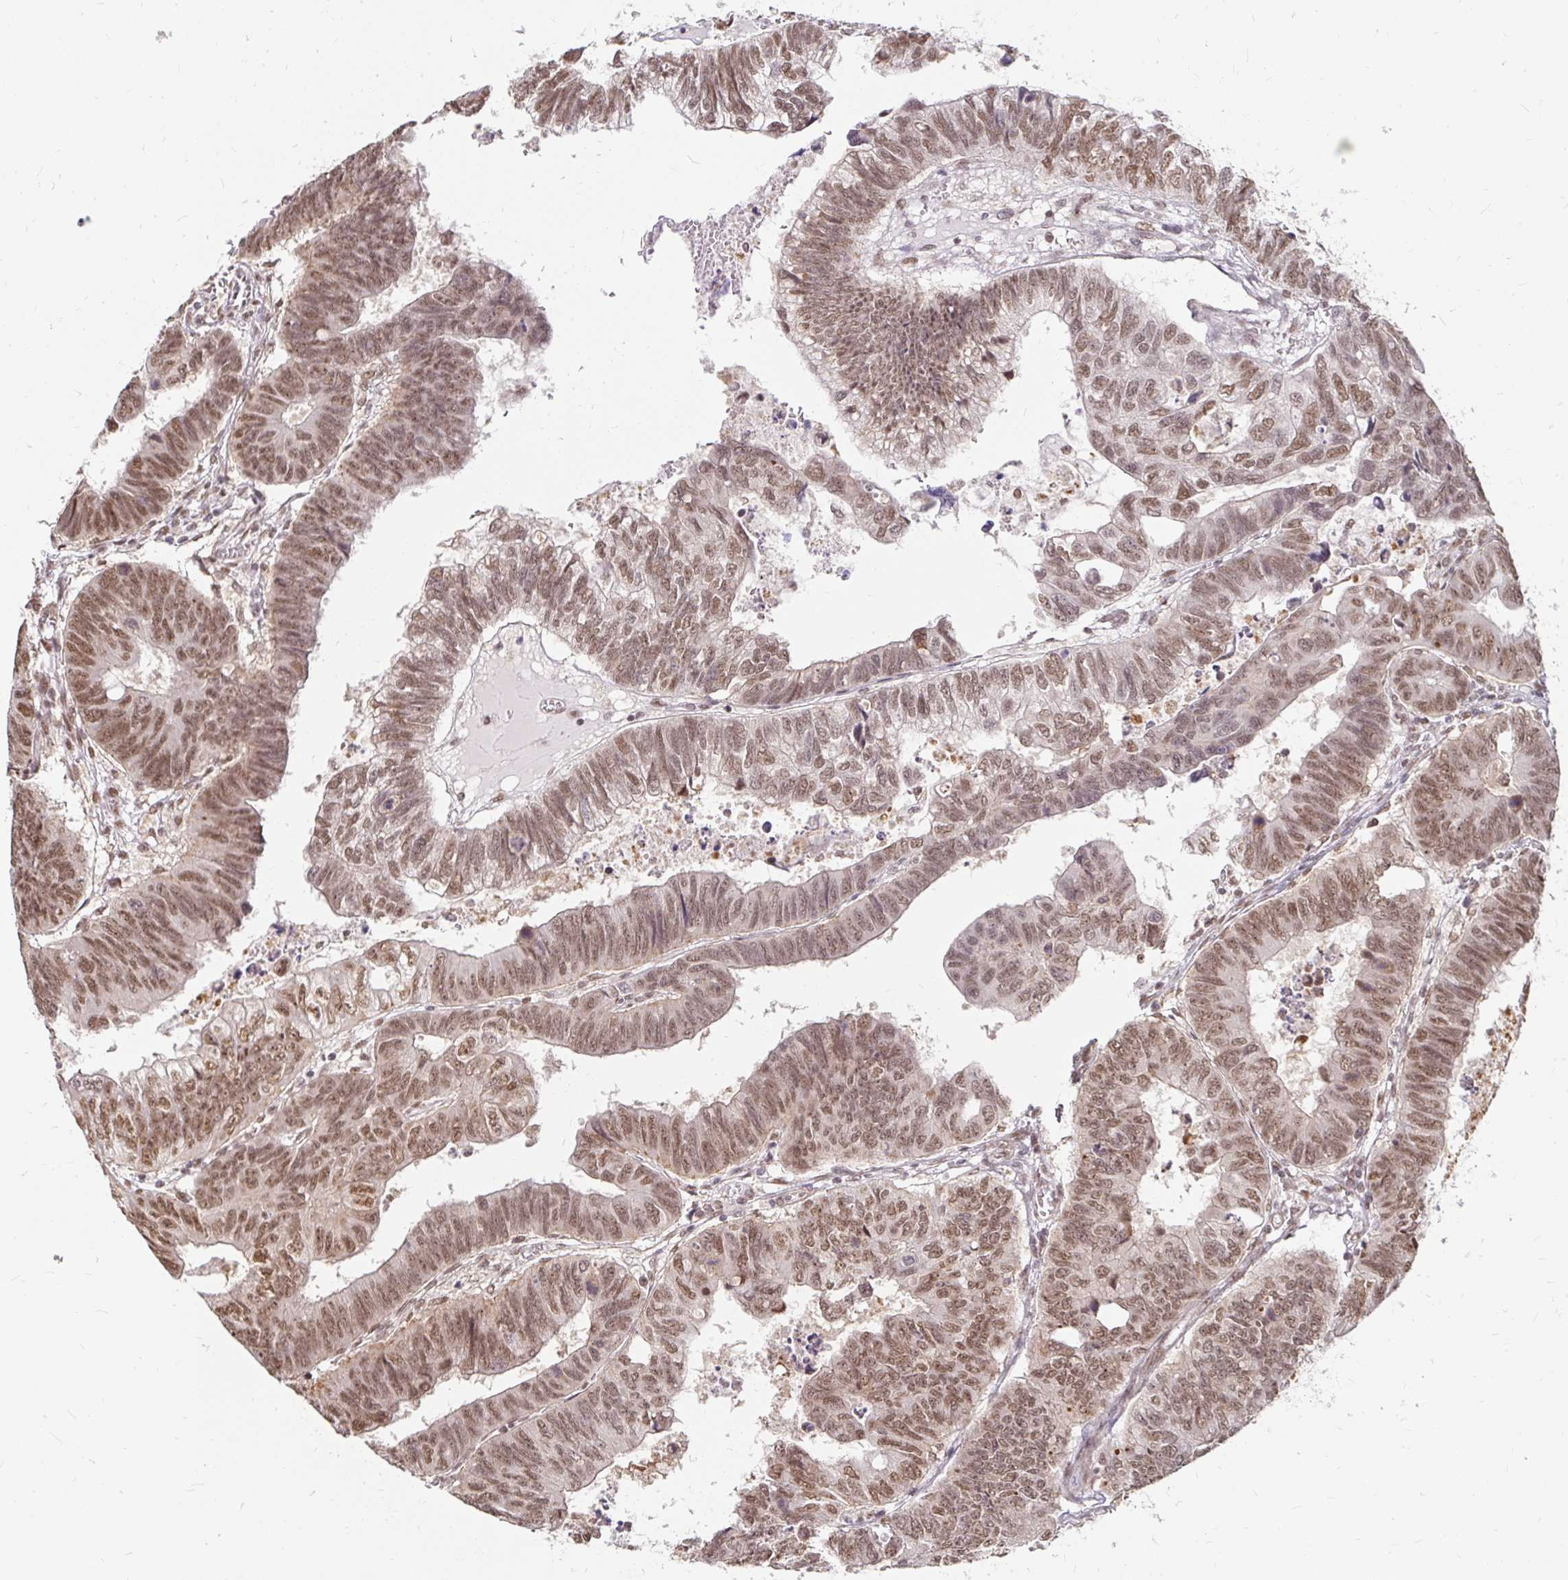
{"staining": {"intensity": "moderate", "quantity": ">75%", "location": "nuclear"}, "tissue": "colorectal cancer", "cell_type": "Tumor cells", "image_type": "cancer", "snomed": [{"axis": "morphology", "description": "Adenocarcinoma, NOS"}, {"axis": "topography", "description": "Colon"}], "caption": "The histopathology image demonstrates staining of adenocarcinoma (colorectal), revealing moderate nuclear protein expression (brown color) within tumor cells. (DAB = brown stain, brightfield microscopy at high magnification).", "gene": "HNRNPU", "patient": {"sex": "male", "age": 62}}